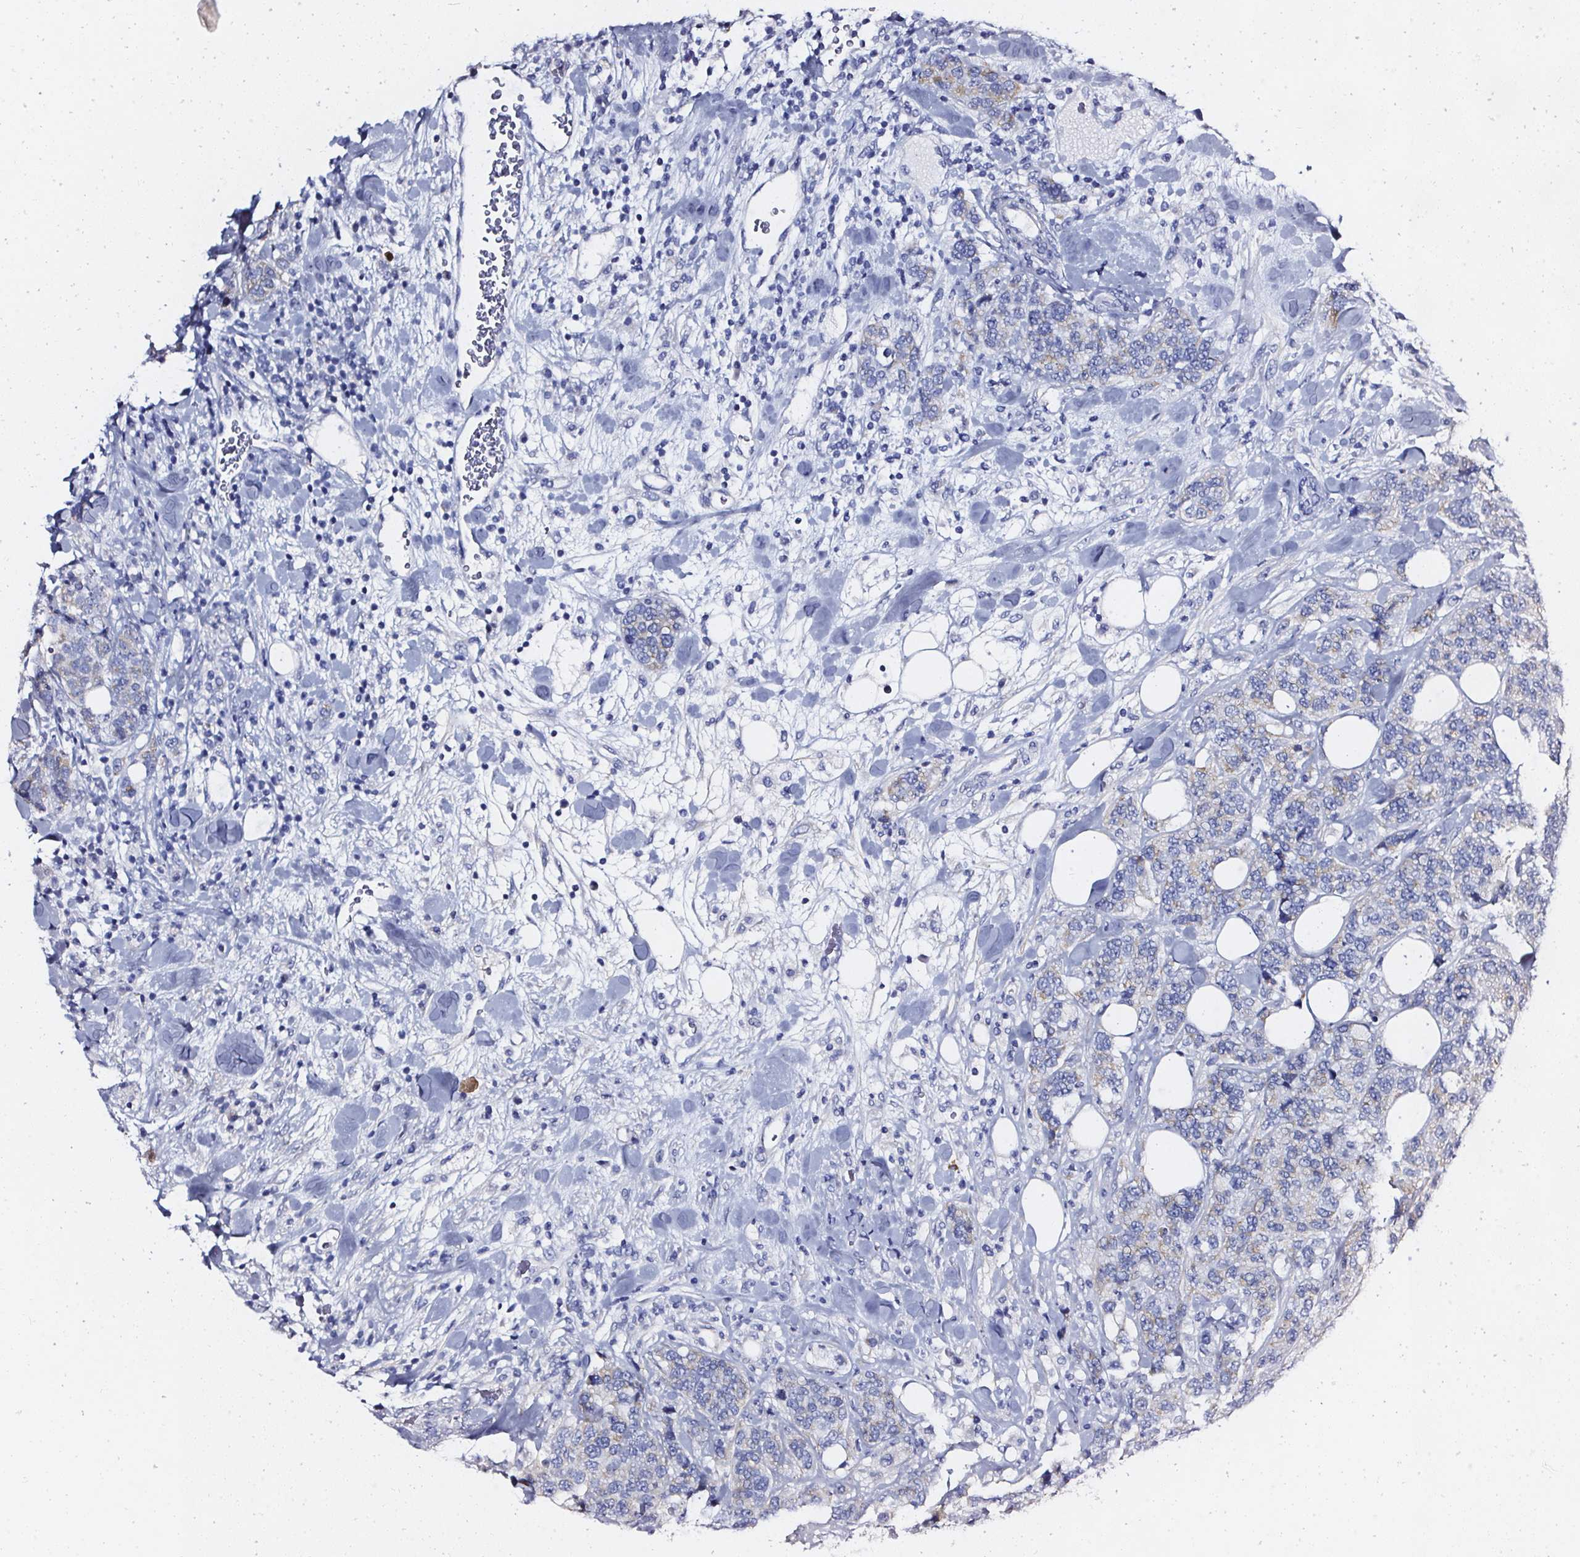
{"staining": {"intensity": "negative", "quantity": "none", "location": "none"}, "tissue": "breast cancer", "cell_type": "Tumor cells", "image_type": "cancer", "snomed": [{"axis": "morphology", "description": "Lobular carcinoma"}, {"axis": "topography", "description": "Breast"}], "caption": "Immunohistochemistry micrograph of human lobular carcinoma (breast) stained for a protein (brown), which demonstrates no staining in tumor cells.", "gene": "ELAVL2", "patient": {"sex": "female", "age": 59}}